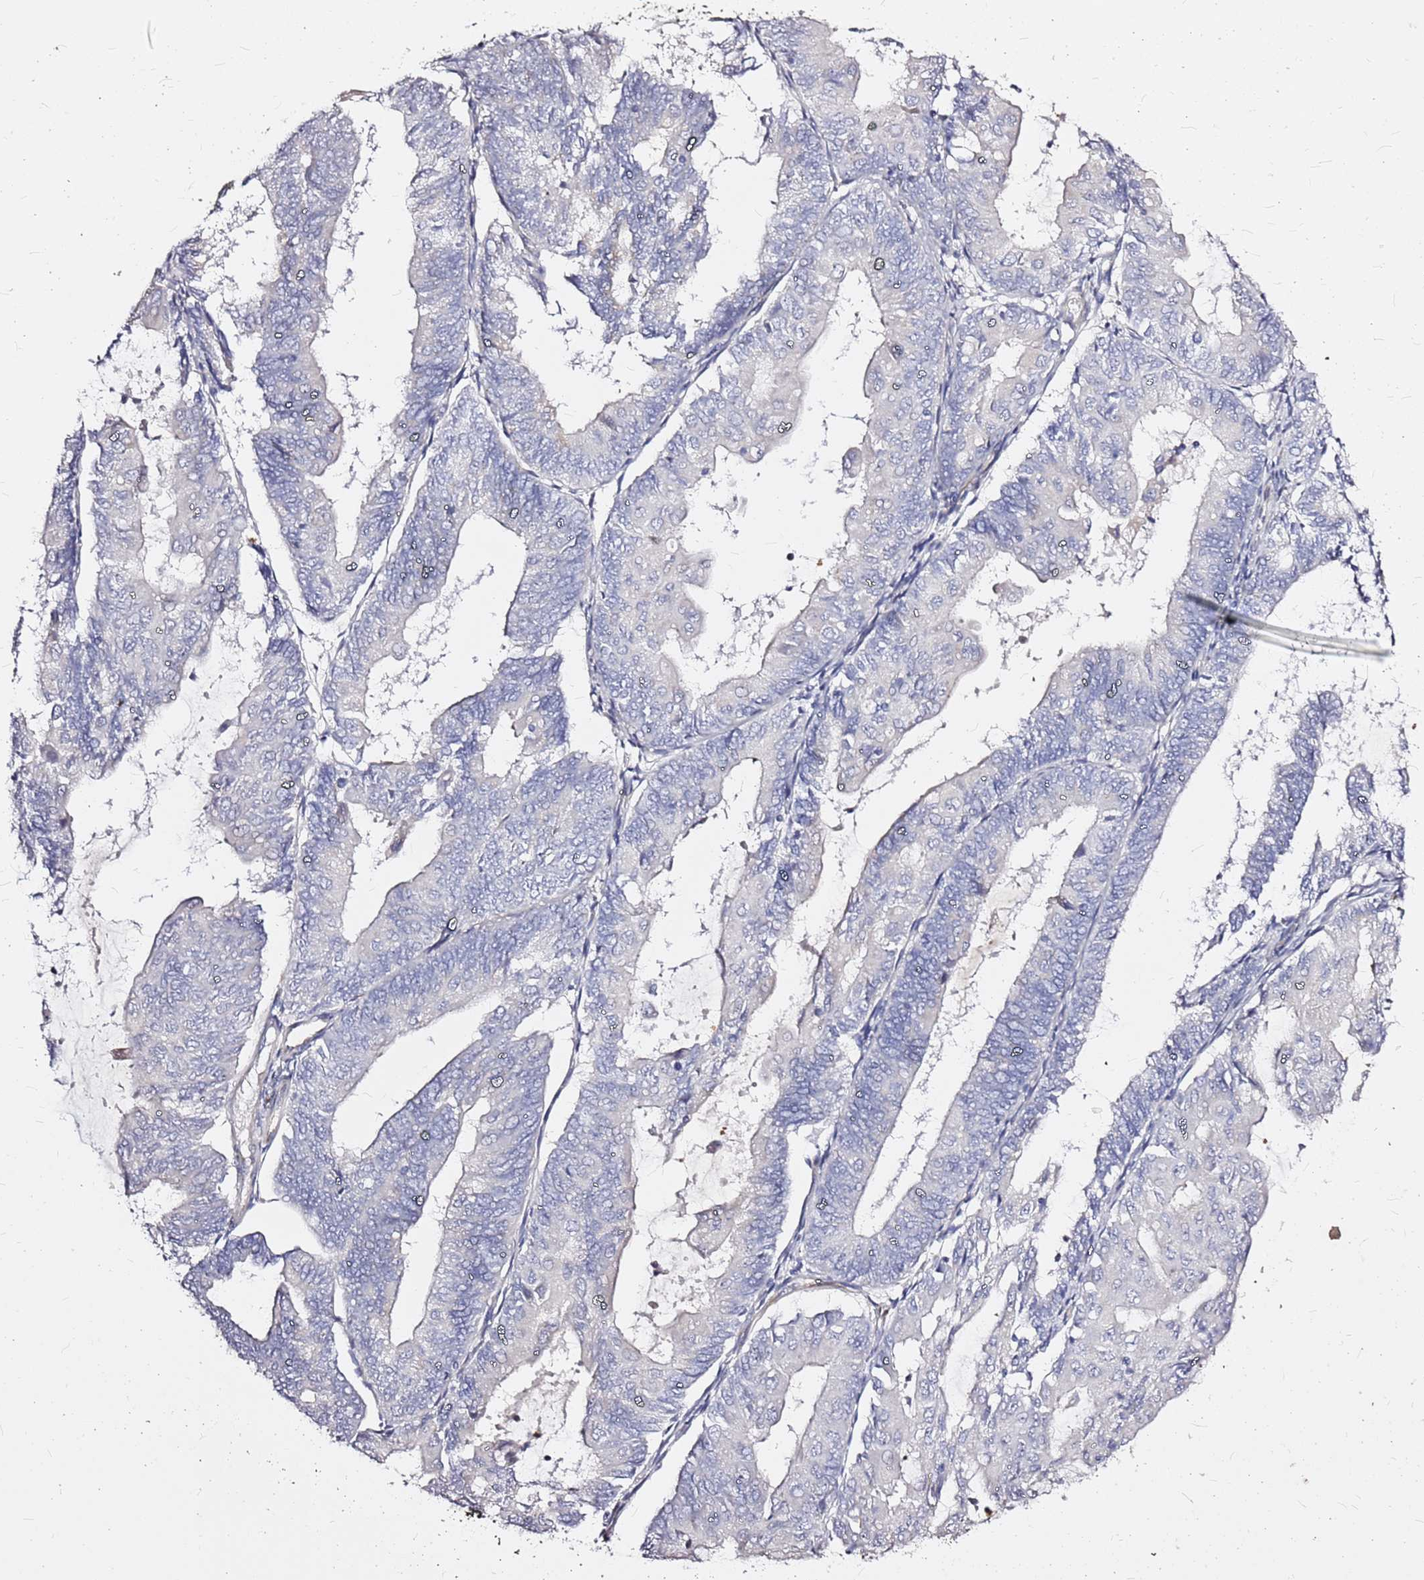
{"staining": {"intensity": "negative", "quantity": "none", "location": "none"}, "tissue": "endometrial cancer", "cell_type": "Tumor cells", "image_type": "cancer", "snomed": [{"axis": "morphology", "description": "Adenocarcinoma, NOS"}, {"axis": "topography", "description": "Endometrium"}], "caption": "DAB (3,3'-diaminobenzidine) immunohistochemical staining of human endometrial cancer reveals no significant expression in tumor cells.", "gene": "CASD1", "patient": {"sex": "female", "age": 81}}